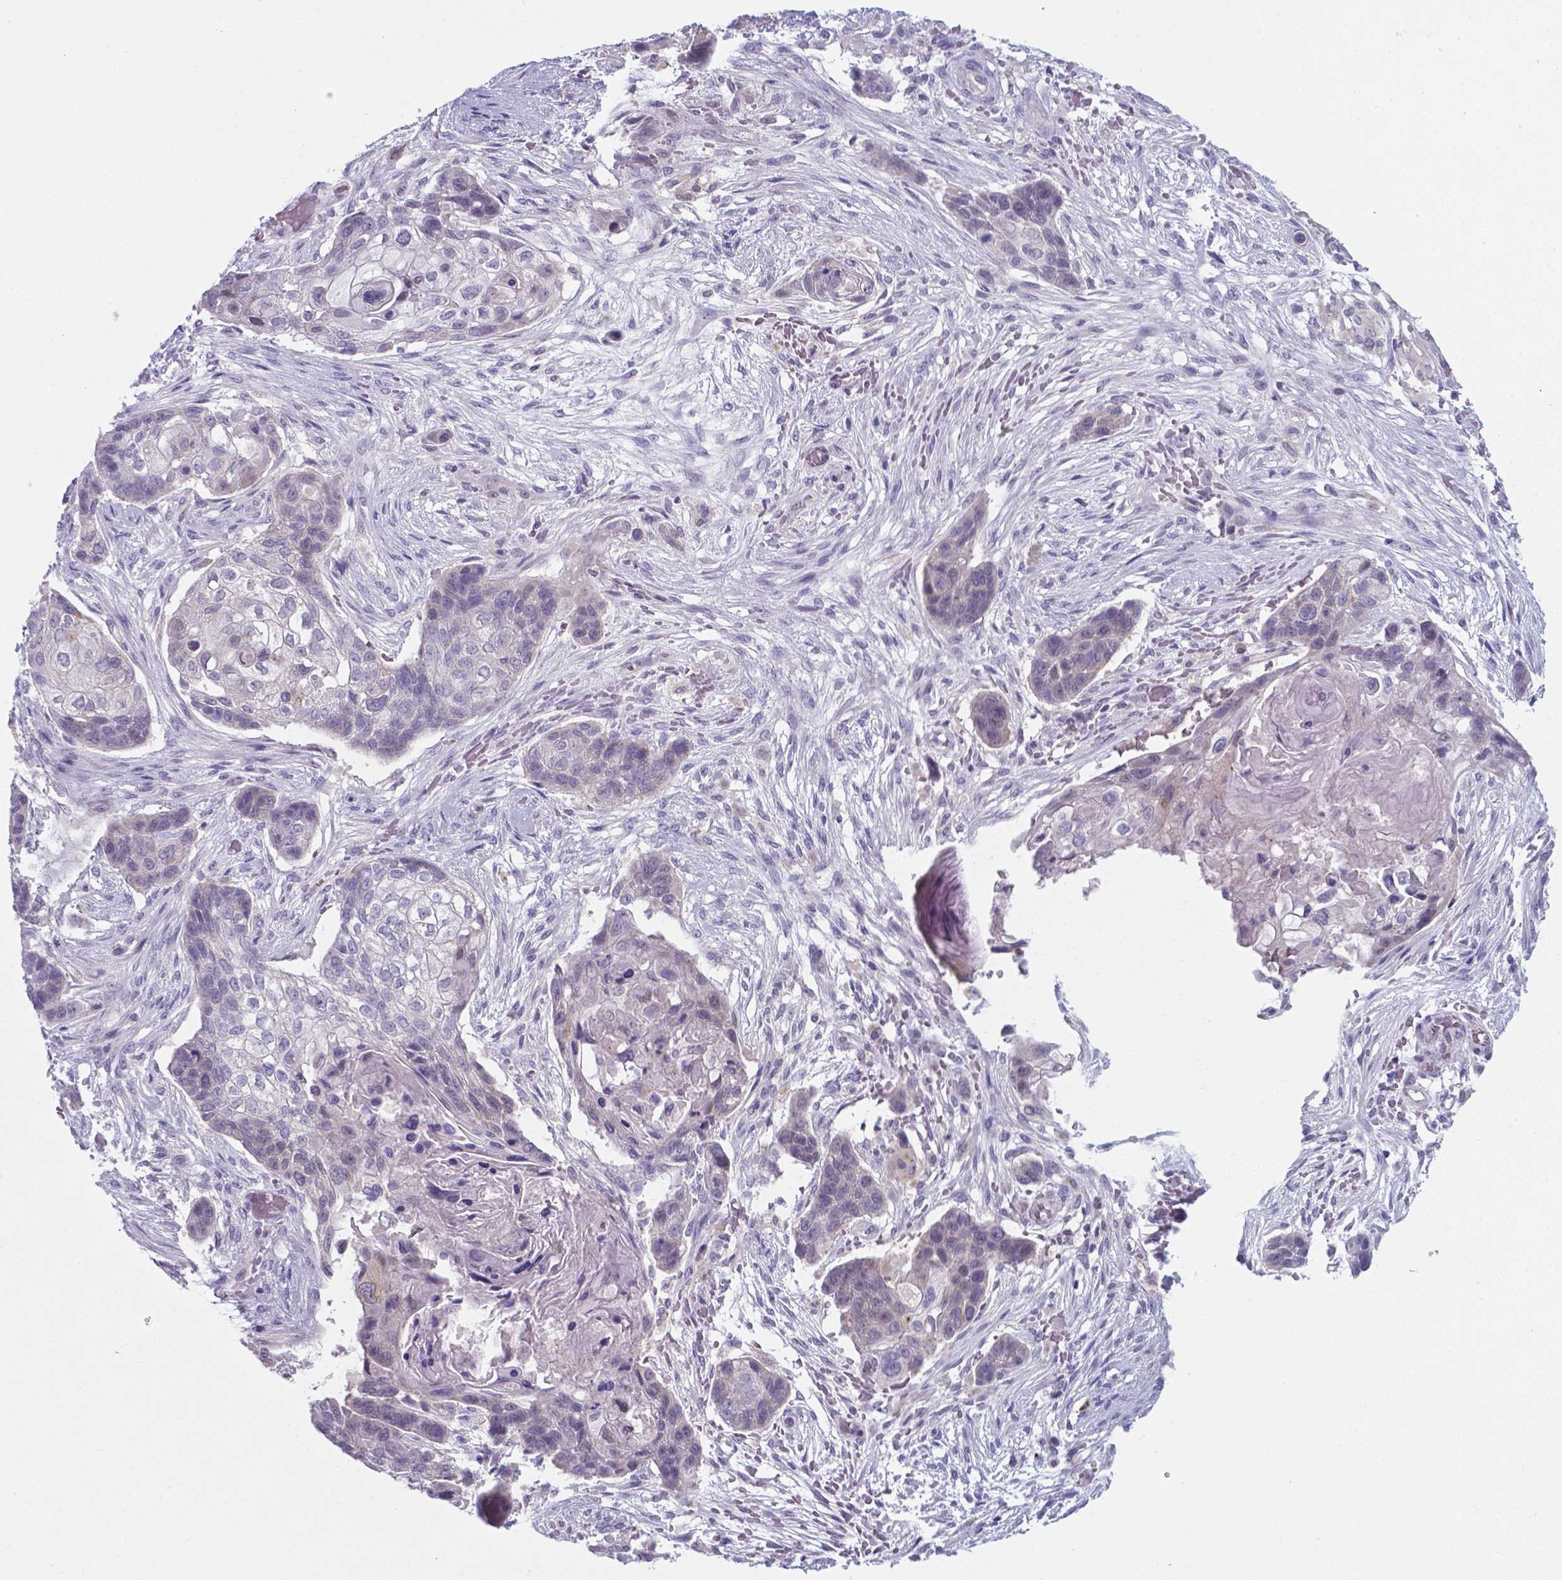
{"staining": {"intensity": "negative", "quantity": "none", "location": "none"}, "tissue": "lung cancer", "cell_type": "Tumor cells", "image_type": "cancer", "snomed": [{"axis": "morphology", "description": "Squamous cell carcinoma, NOS"}, {"axis": "topography", "description": "Lung"}], "caption": "Squamous cell carcinoma (lung) was stained to show a protein in brown. There is no significant expression in tumor cells.", "gene": "AP5B1", "patient": {"sex": "male", "age": 69}}